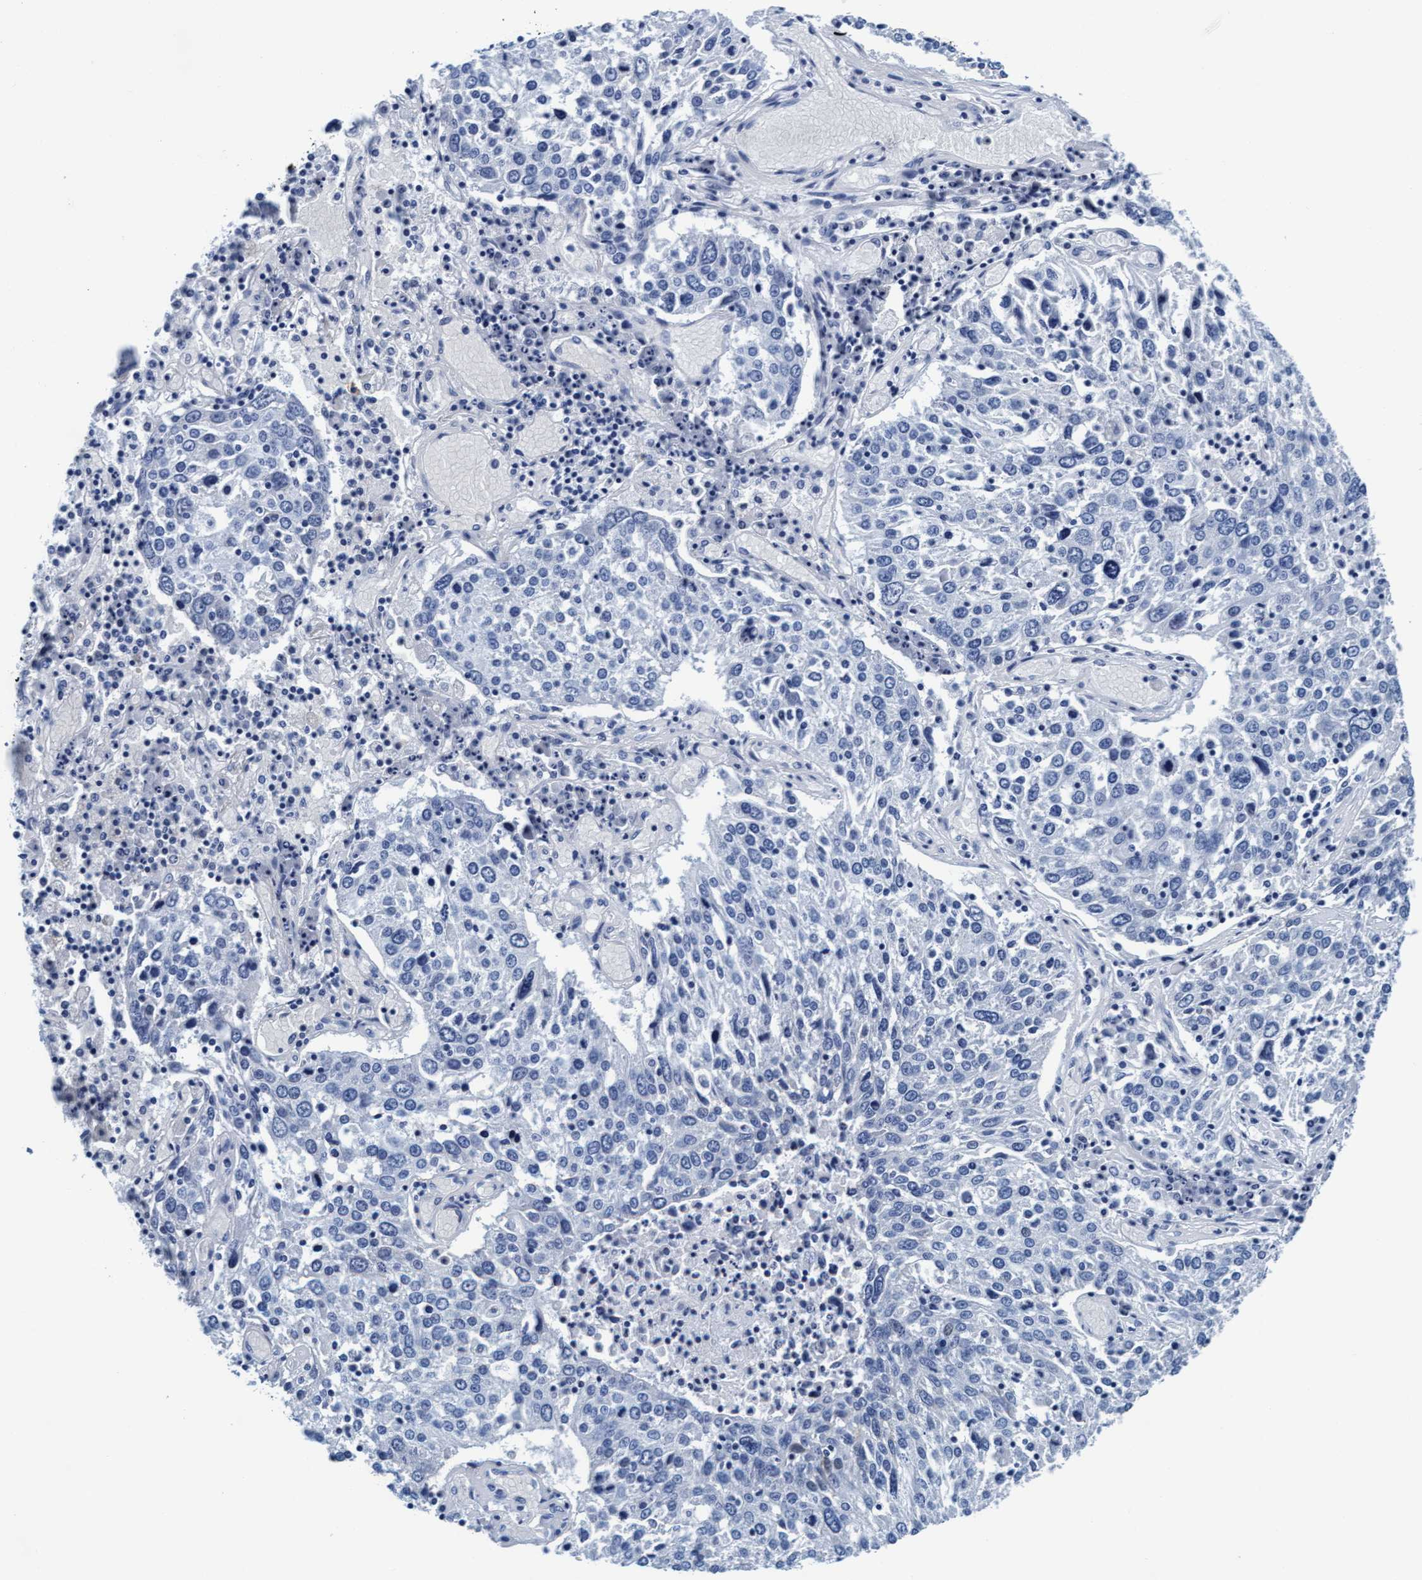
{"staining": {"intensity": "negative", "quantity": "none", "location": "none"}, "tissue": "lung cancer", "cell_type": "Tumor cells", "image_type": "cancer", "snomed": [{"axis": "morphology", "description": "Squamous cell carcinoma, NOS"}, {"axis": "topography", "description": "Lung"}], "caption": "Human lung cancer stained for a protein using immunohistochemistry (IHC) reveals no expression in tumor cells.", "gene": "ARSG", "patient": {"sex": "male", "age": 65}}